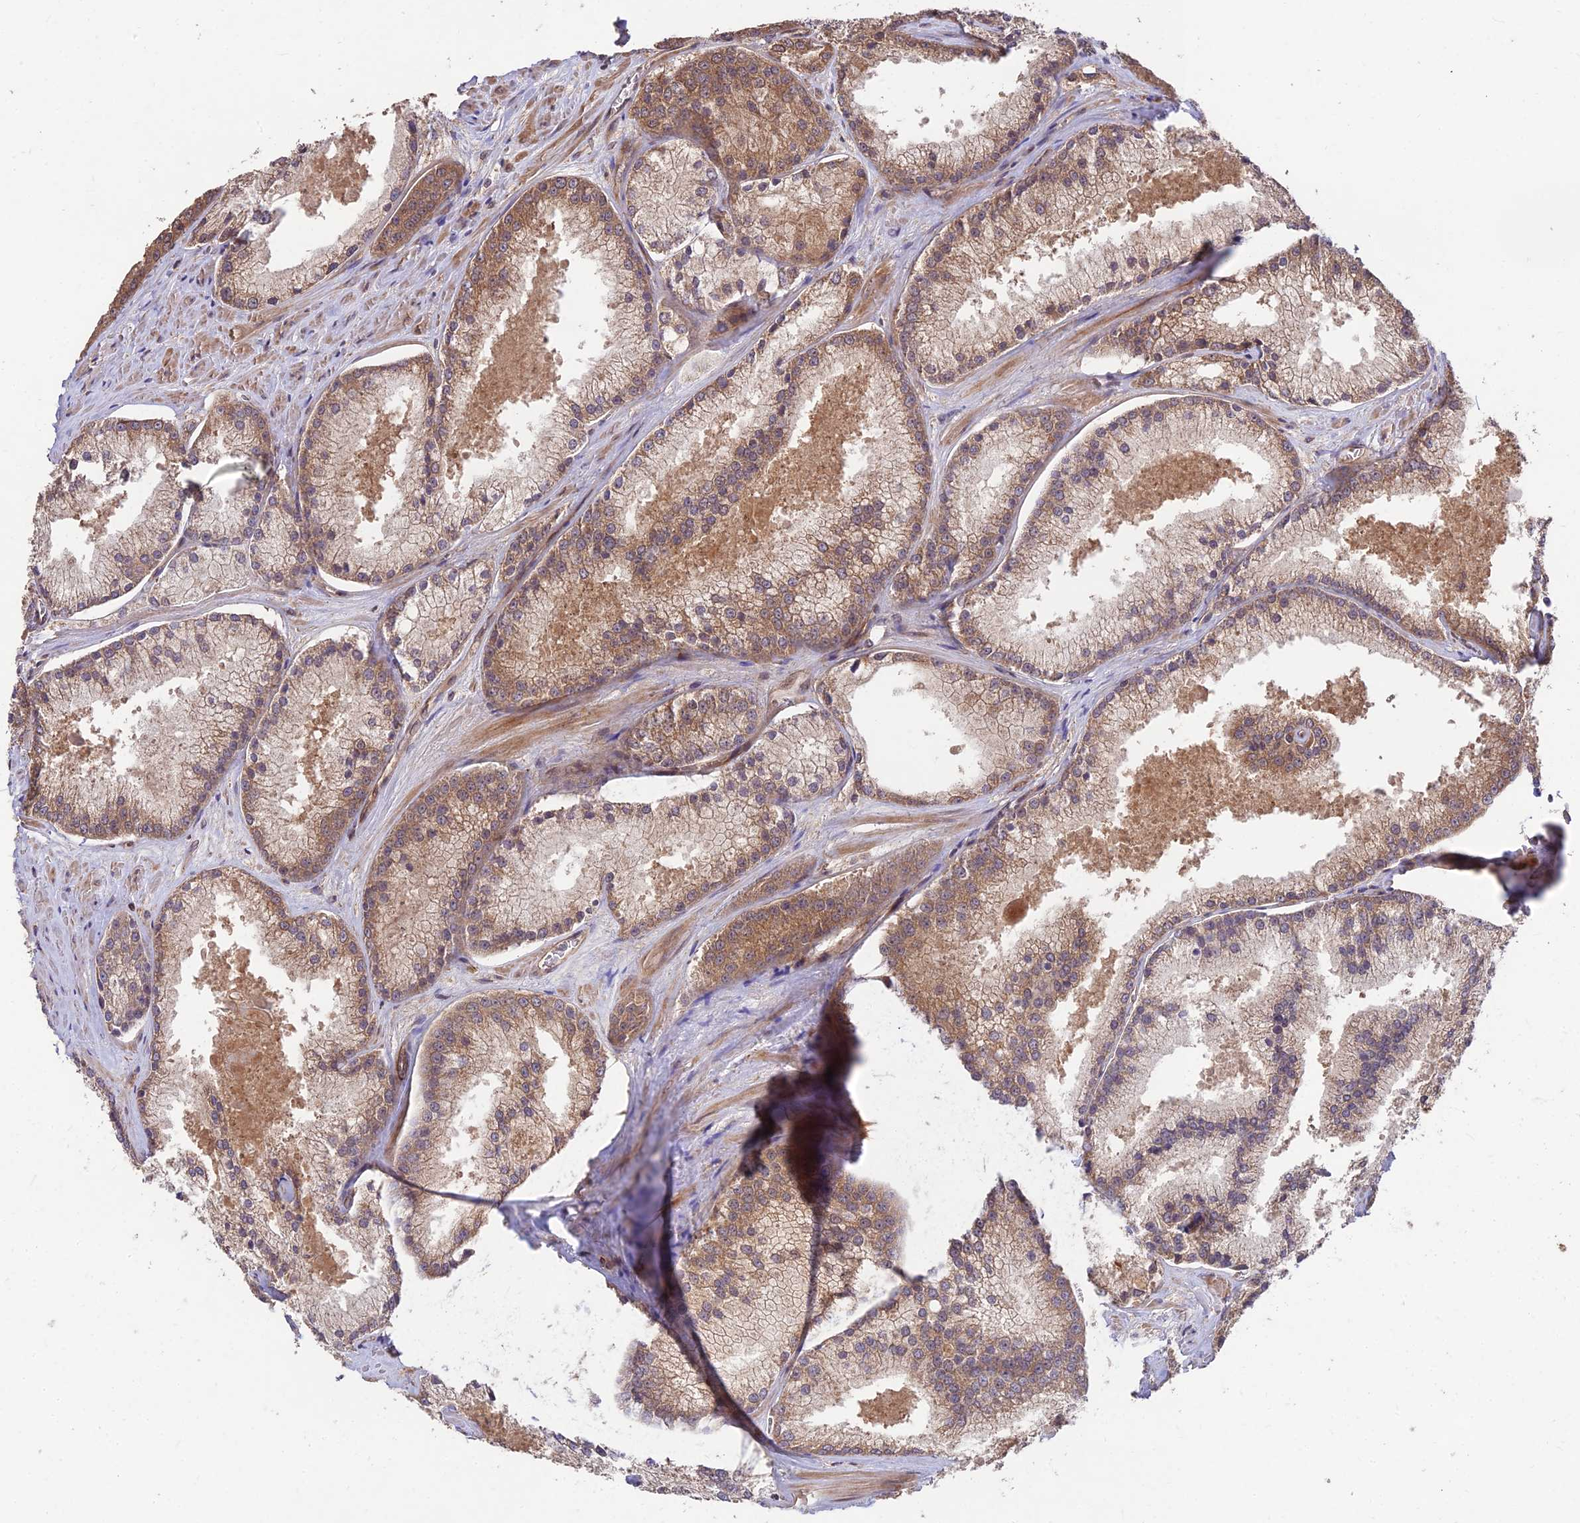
{"staining": {"intensity": "moderate", "quantity": ">75%", "location": "cytoplasmic/membranous"}, "tissue": "prostate cancer", "cell_type": "Tumor cells", "image_type": "cancer", "snomed": [{"axis": "morphology", "description": "Adenocarcinoma, High grade"}, {"axis": "topography", "description": "Prostate"}], "caption": "Protein analysis of adenocarcinoma (high-grade) (prostate) tissue exhibits moderate cytoplasmic/membranous staining in about >75% of tumor cells.", "gene": "MKKS", "patient": {"sex": "male", "age": 61}}